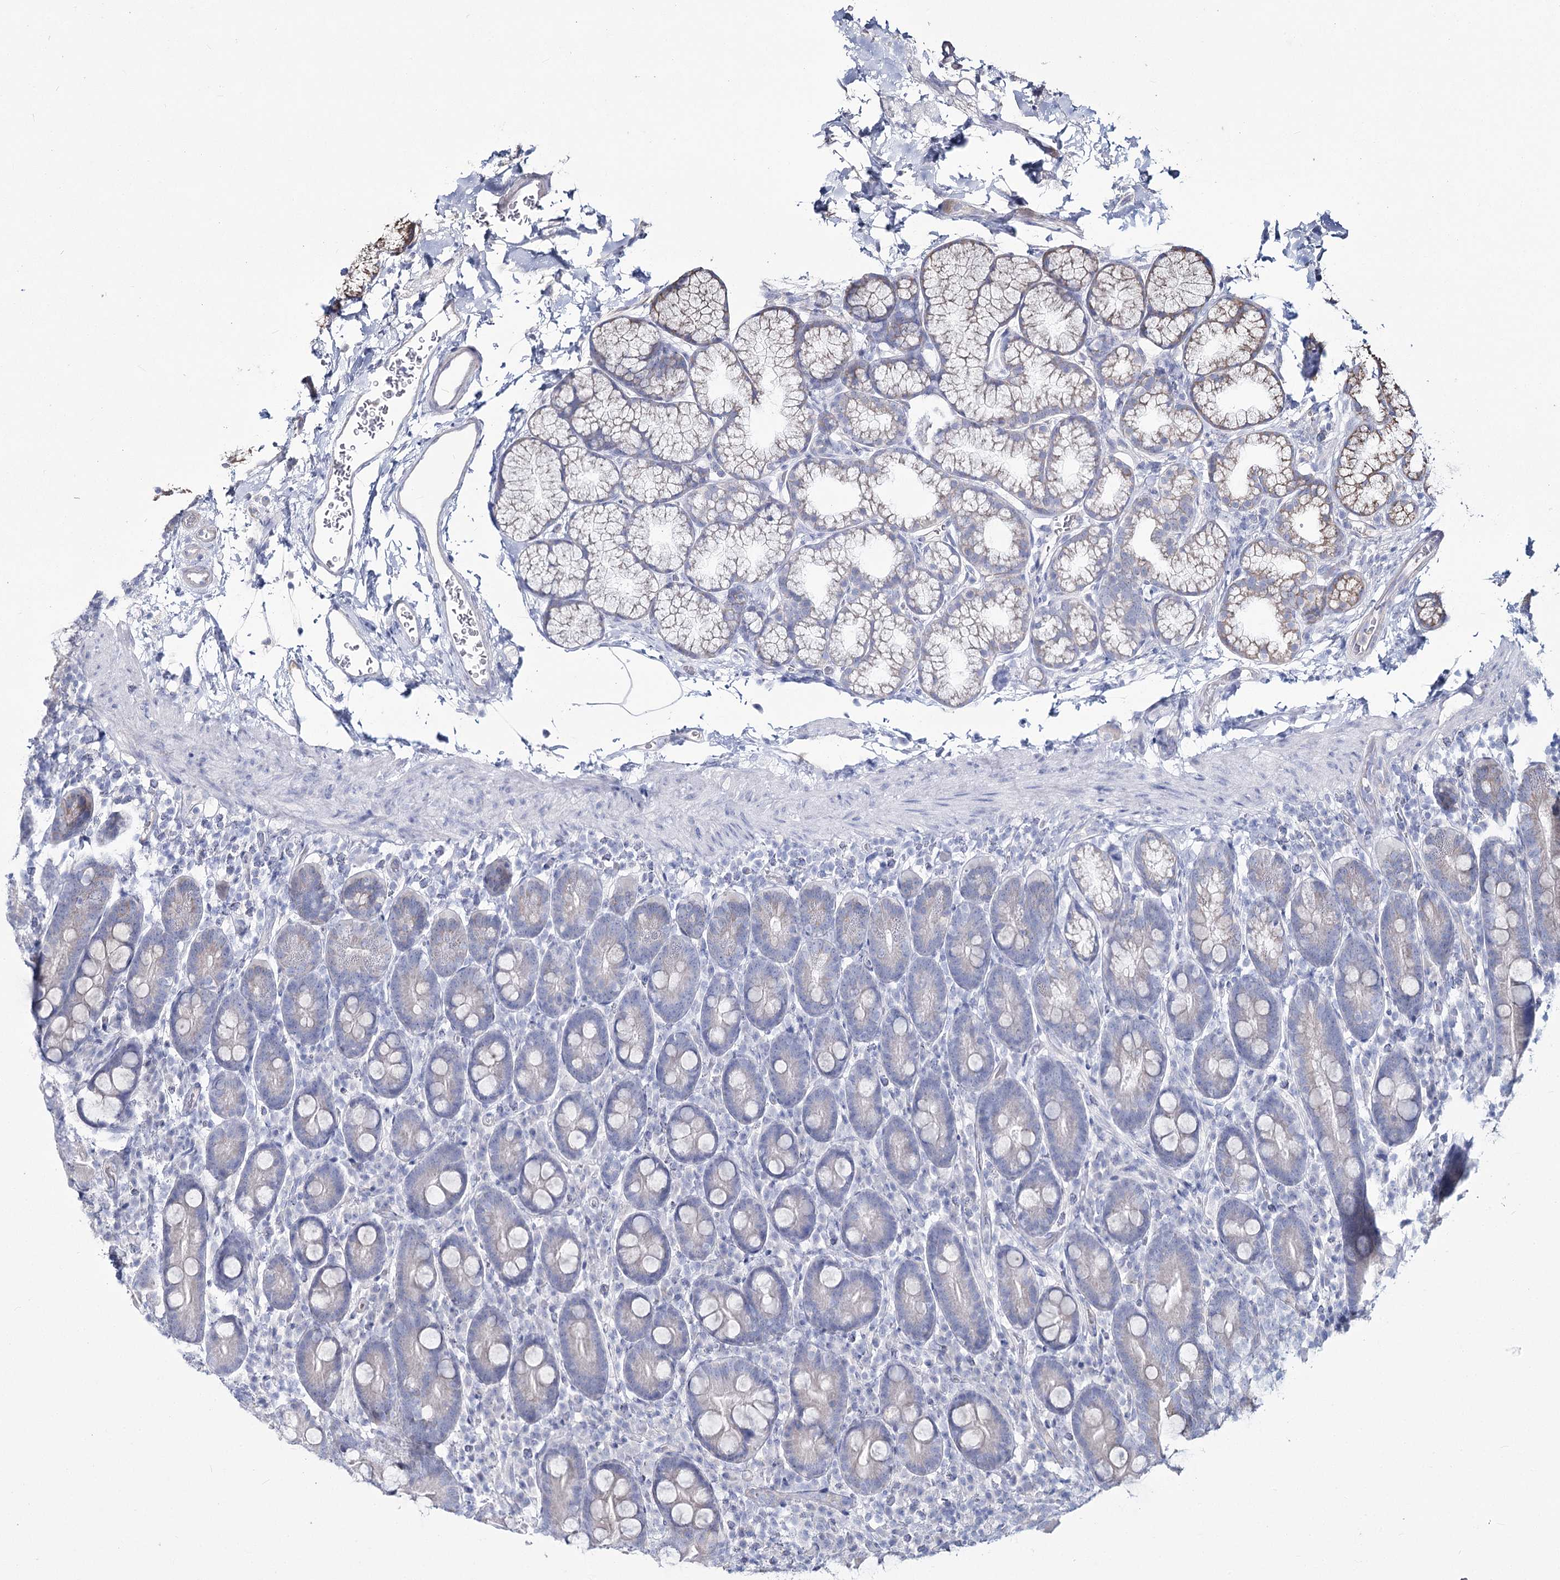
{"staining": {"intensity": "negative", "quantity": "none", "location": "none"}, "tissue": "duodenum", "cell_type": "Glandular cells", "image_type": "normal", "snomed": [{"axis": "morphology", "description": "Normal tissue, NOS"}, {"axis": "topography", "description": "Duodenum"}], "caption": "The photomicrograph displays no staining of glandular cells in normal duodenum. (DAB (3,3'-diaminobenzidine) immunohistochemistry (IHC) with hematoxylin counter stain).", "gene": "ME3", "patient": {"sex": "male", "age": 35}}